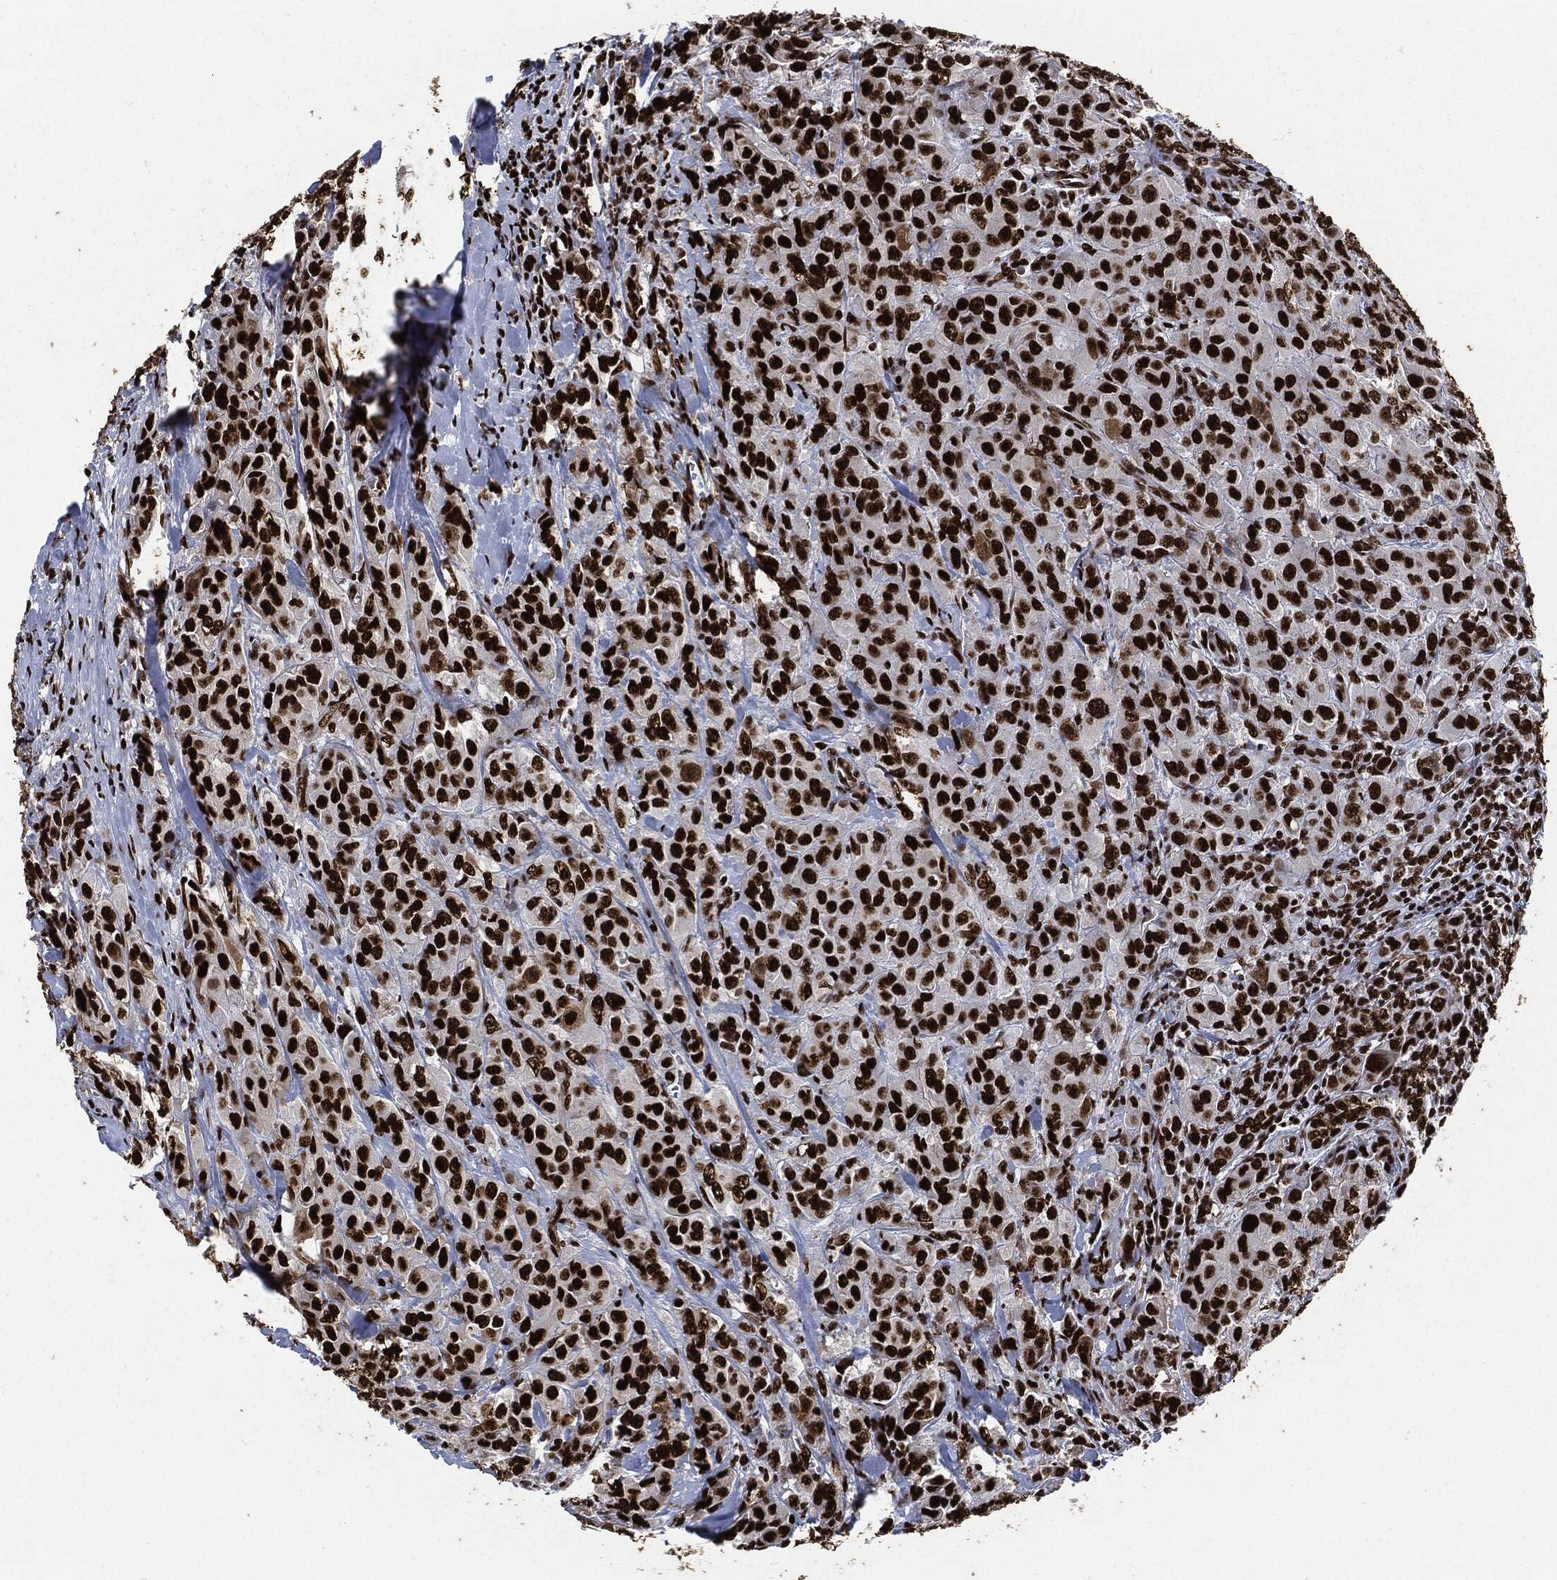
{"staining": {"intensity": "strong", "quantity": ">75%", "location": "nuclear"}, "tissue": "breast cancer", "cell_type": "Tumor cells", "image_type": "cancer", "snomed": [{"axis": "morphology", "description": "Duct carcinoma"}, {"axis": "topography", "description": "Breast"}], "caption": "The photomicrograph reveals immunohistochemical staining of breast cancer. There is strong nuclear staining is present in approximately >75% of tumor cells. (Brightfield microscopy of DAB IHC at high magnification).", "gene": "RECQL", "patient": {"sex": "female", "age": 43}}